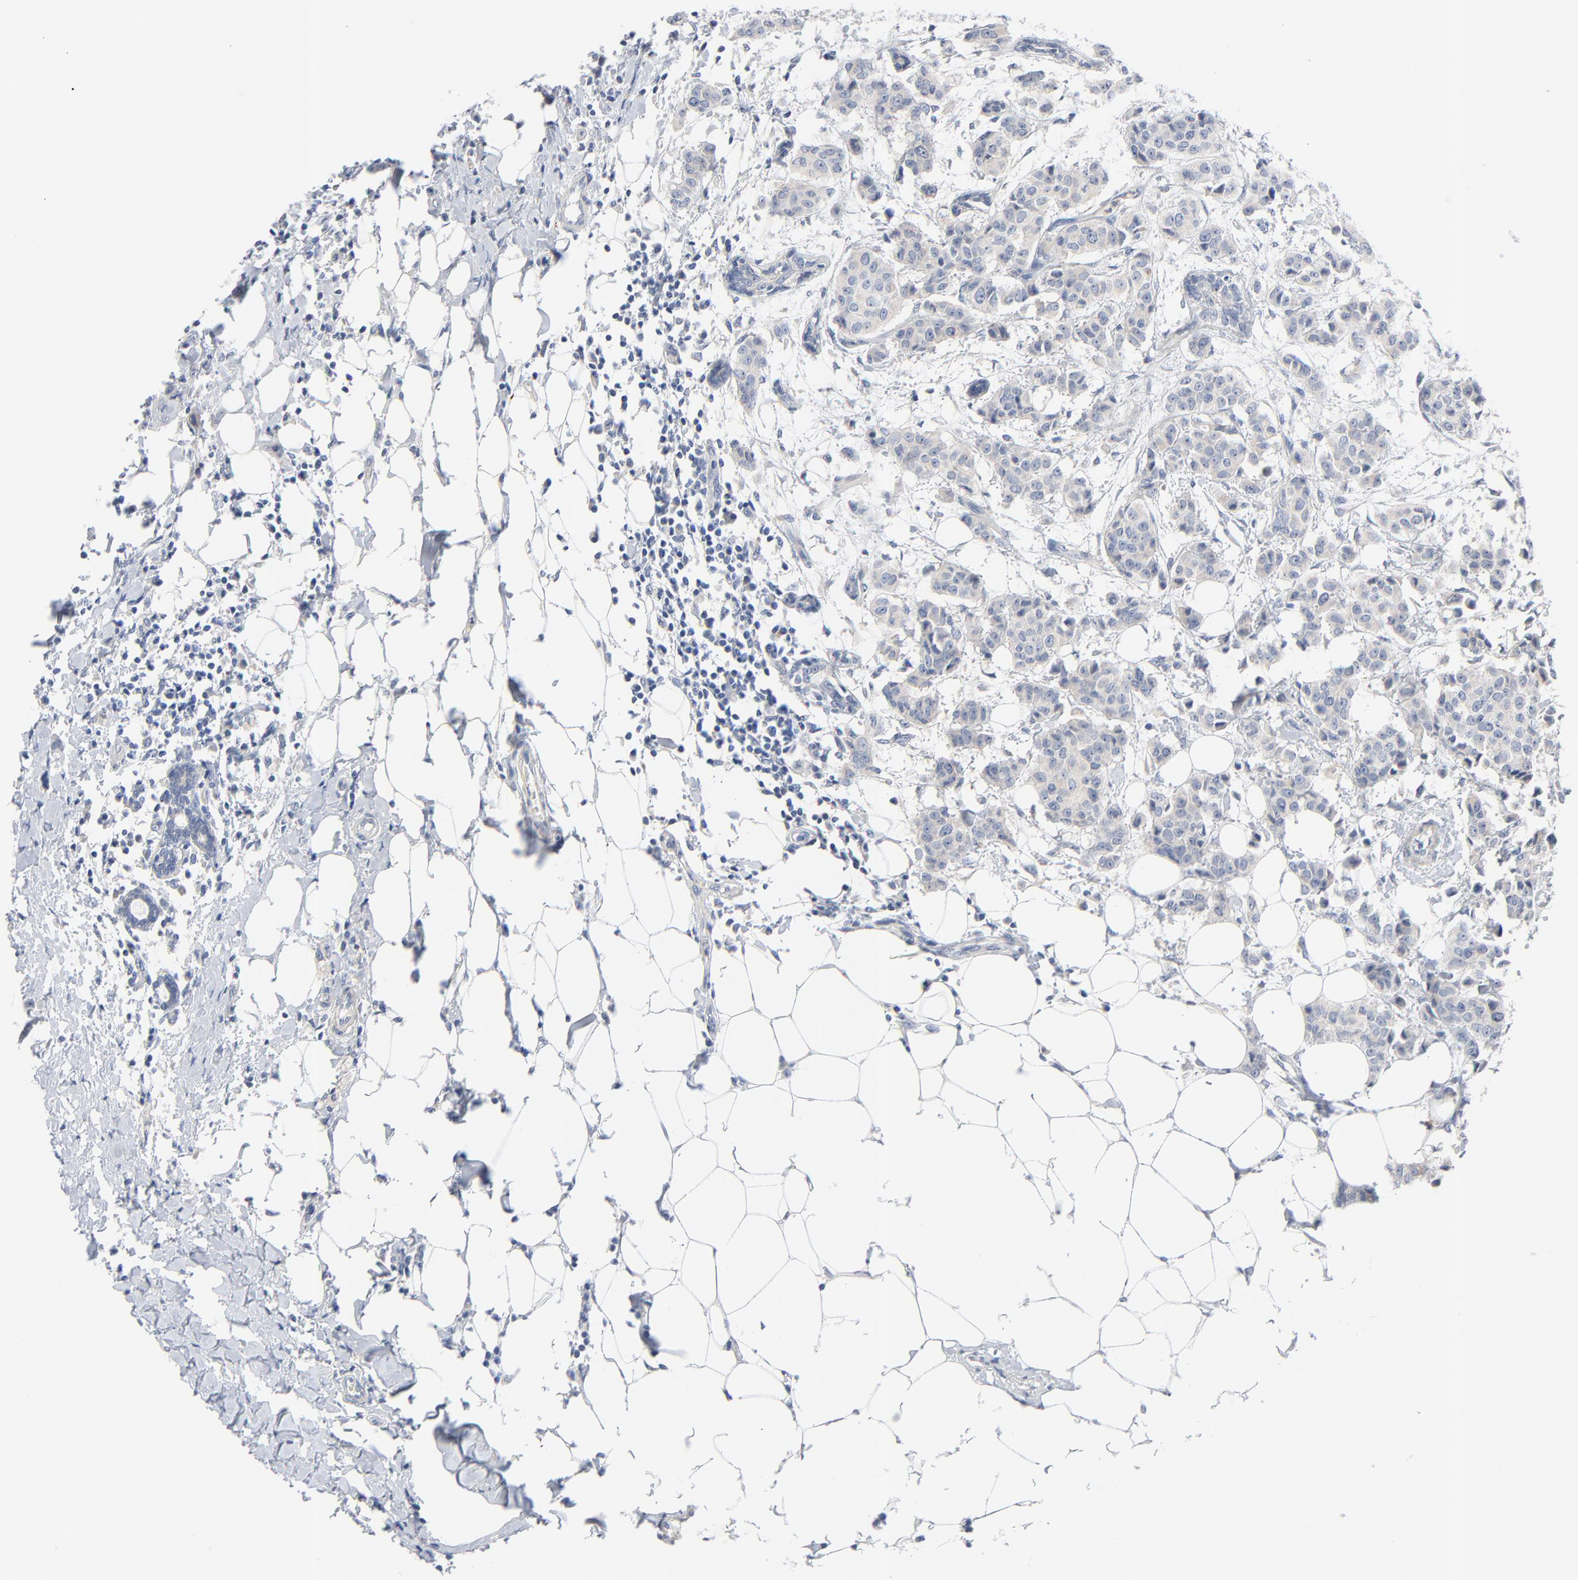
{"staining": {"intensity": "negative", "quantity": "none", "location": "none"}, "tissue": "breast cancer", "cell_type": "Tumor cells", "image_type": "cancer", "snomed": [{"axis": "morphology", "description": "Duct carcinoma"}, {"axis": "topography", "description": "Breast"}], "caption": "This is a histopathology image of immunohistochemistry (IHC) staining of breast invasive ductal carcinoma, which shows no positivity in tumor cells. (DAB (3,3'-diaminobenzidine) immunohistochemistry, high magnification).", "gene": "IFT43", "patient": {"sex": "female", "age": 40}}